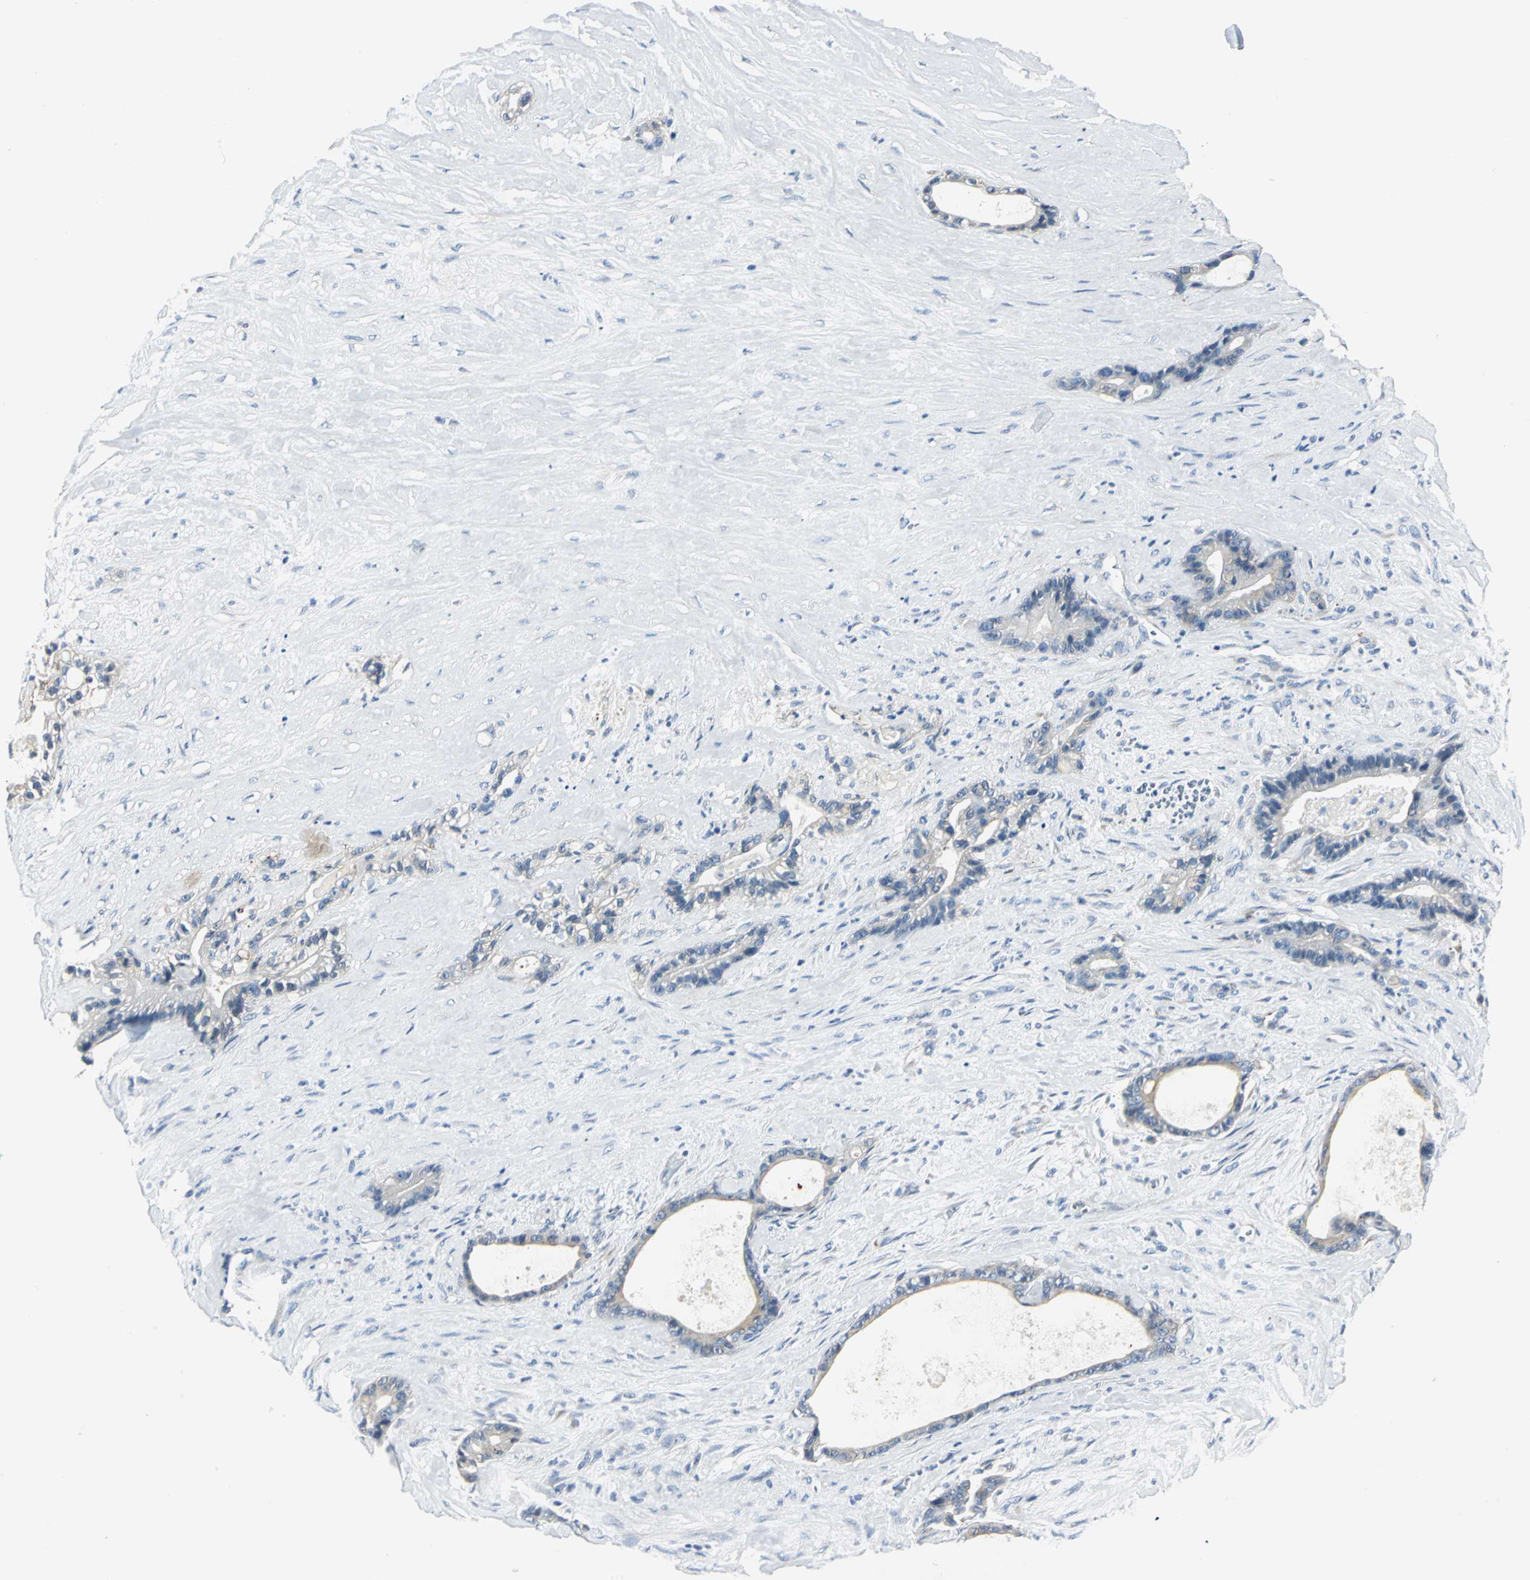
{"staining": {"intensity": "weak", "quantity": ">75%", "location": "cytoplasmic/membranous"}, "tissue": "liver cancer", "cell_type": "Tumor cells", "image_type": "cancer", "snomed": [{"axis": "morphology", "description": "Cholangiocarcinoma"}, {"axis": "topography", "description": "Liver"}], "caption": "Immunohistochemistry histopathology image of neoplastic tissue: human liver cholangiocarcinoma stained using immunohistochemistry demonstrates low levels of weak protein expression localized specifically in the cytoplasmic/membranous of tumor cells, appearing as a cytoplasmic/membranous brown color.", "gene": "B3GNT2", "patient": {"sex": "female", "age": 55}}